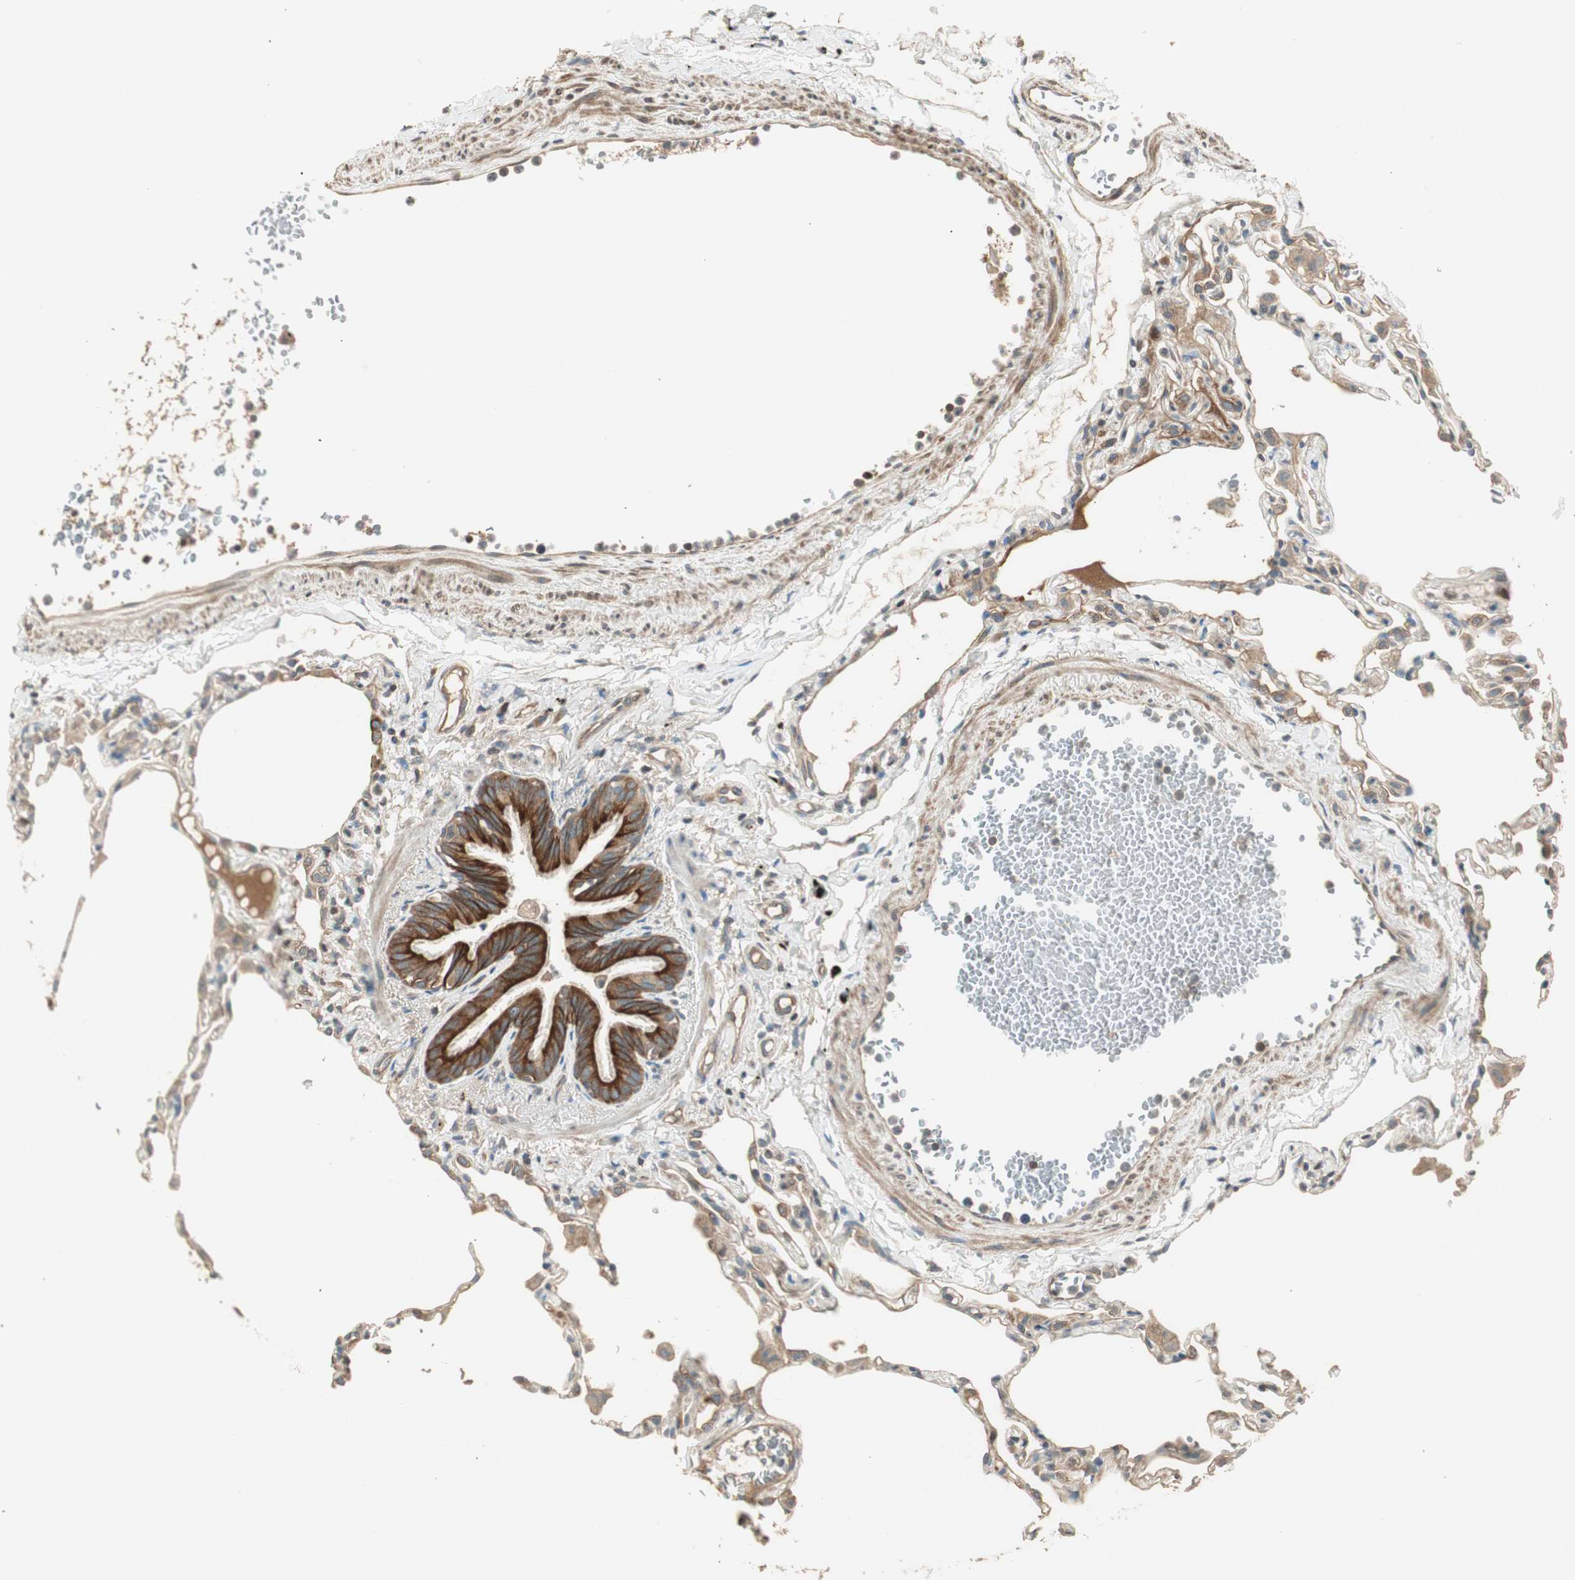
{"staining": {"intensity": "weak", "quantity": "<25%", "location": "cytoplasmic/membranous"}, "tissue": "lung", "cell_type": "Alveolar cells", "image_type": "normal", "snomed": [{"axis": "morphology", "description": "Normal tissue, NOS"}, {"axis": "topography", "description": "Lung"}], "caption": "The IHC histopathology image has no significant expression in alveolar cells of lung. Brightfield microscopy of immunohistochemistry (IHC) stained with DAB (3,3'-diaminobenzidine) (brown) and hematoxylin (blue), captured at high magnification.", "gene": "PFDN5", "patient": {"sex": "female", "age": 49}}